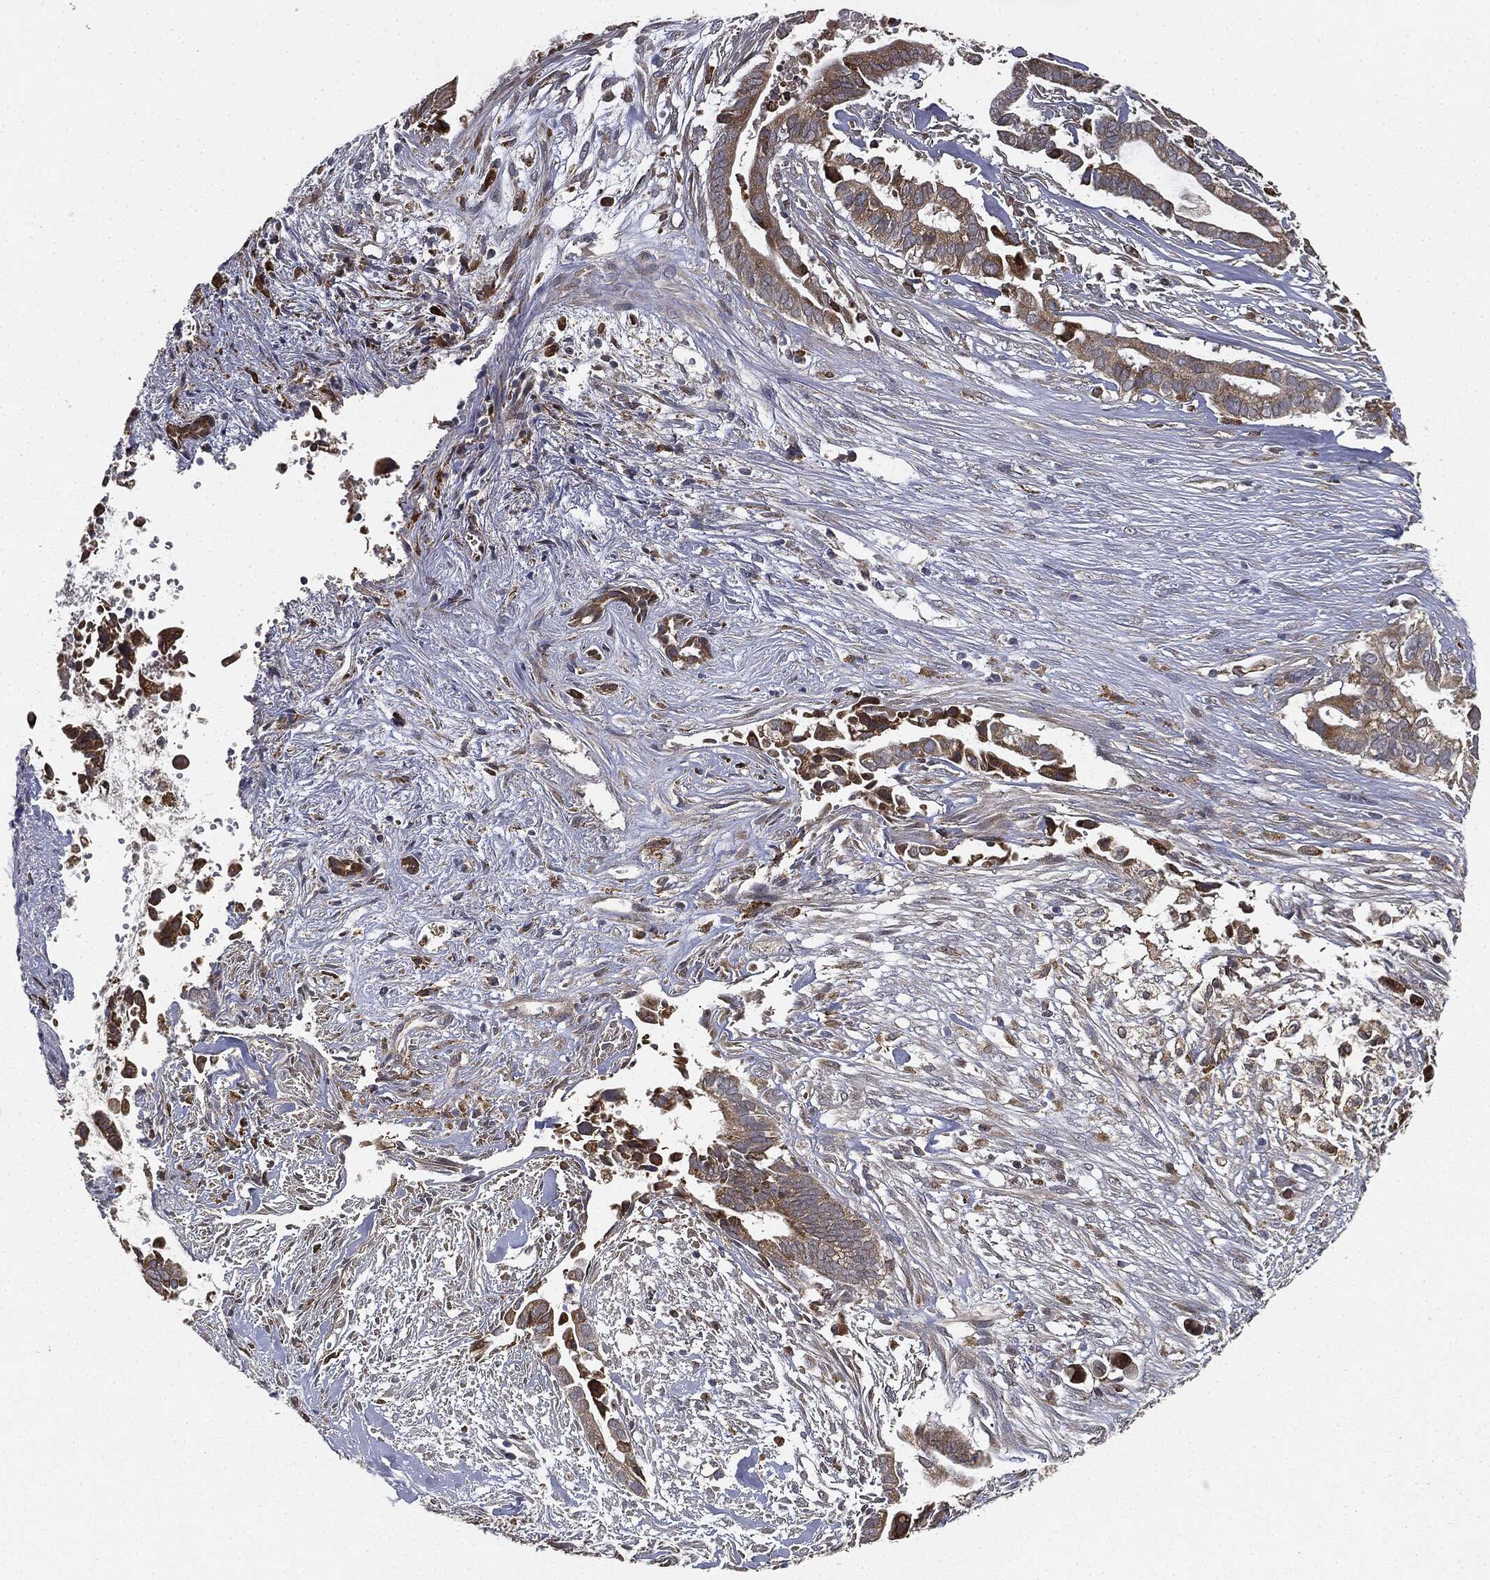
{"staining": {"intensity": "moderate", "quantity": ">75%", "location": "cytoplasmic/membranous"}, "tissue": "pancreatic cancer", "cell_type": "Tumor cells", "image_type": "cancer", "snomed": [{"axis": "morphology", "description": "Adenocarcinoma, NOS"}, {"axis": "topography", "description": "Pancreas"}], "caption": "Immunohistochemistry staining of pancreatic adenocarcinoma, which displays medium levels of moderate cytoplasmic/membranous positivity in about >75% of tumor cells indicating moderate cytoplasmic/membranous protein expression. The staining was performed using DAB (brown) for protein detection and nuclei were counterstained in hematoxylin (blue).", "gene": "MIER2", "patient": {"sex": "male", "age": 61}}